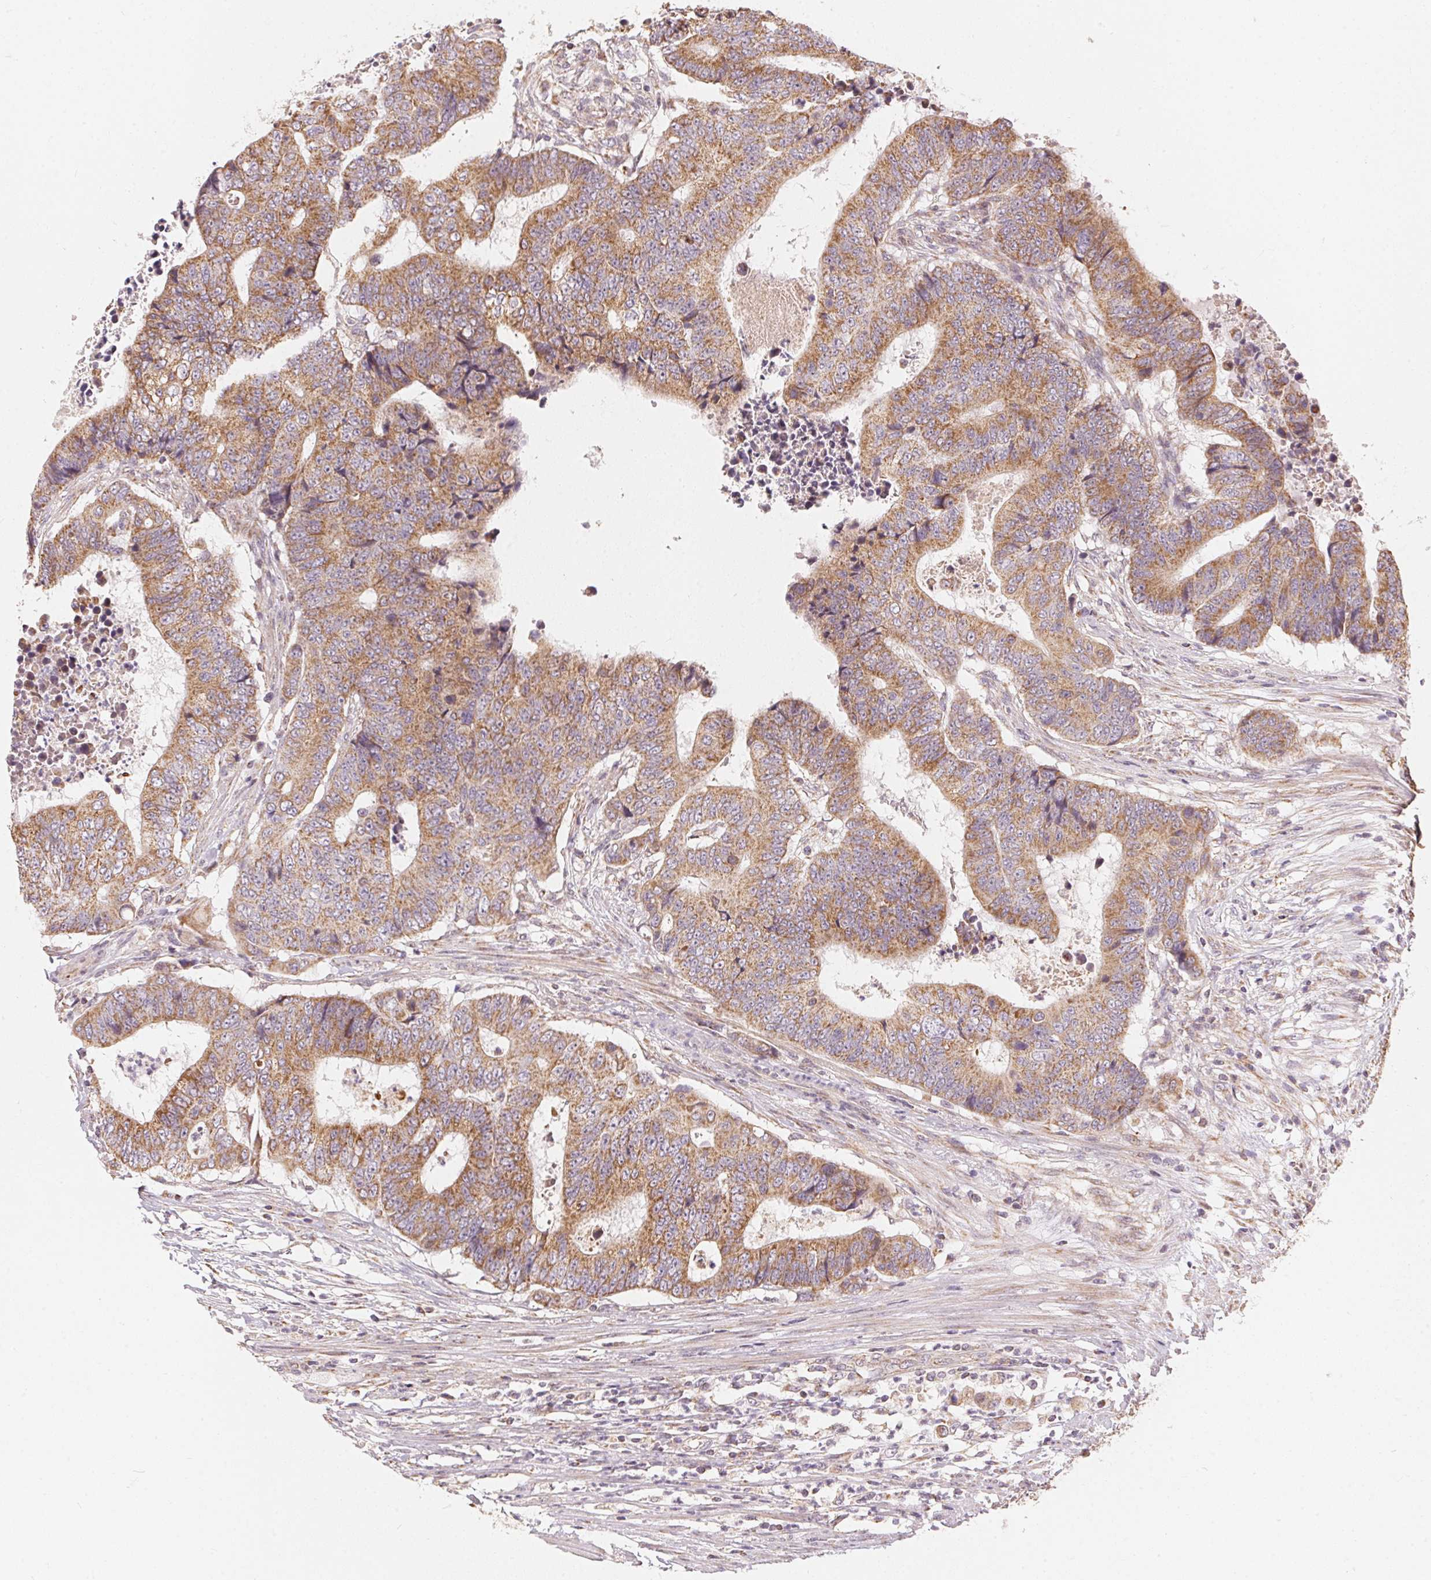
{"staining": {"intensity": "moderate", "quantity": ">75%", "location": "cytoplasmic/membranous"}, "tissue": "colorectal cancer", "cell_type": "Tumor cells", "image_type": "cancer", "snomed": [{"axis": "morphology", "description": "Adenocarcinoma, NOS"}, {"axis": "topography", "description": "Colon"}], "caption": "Protein staining by IHC shows moderate cytoplasmic/membranous positivity in approximately >75% of tumor cells in colorectal cancer.", "gene": "MATCAP1", "patient": {"sex": "female", "age": 48}}